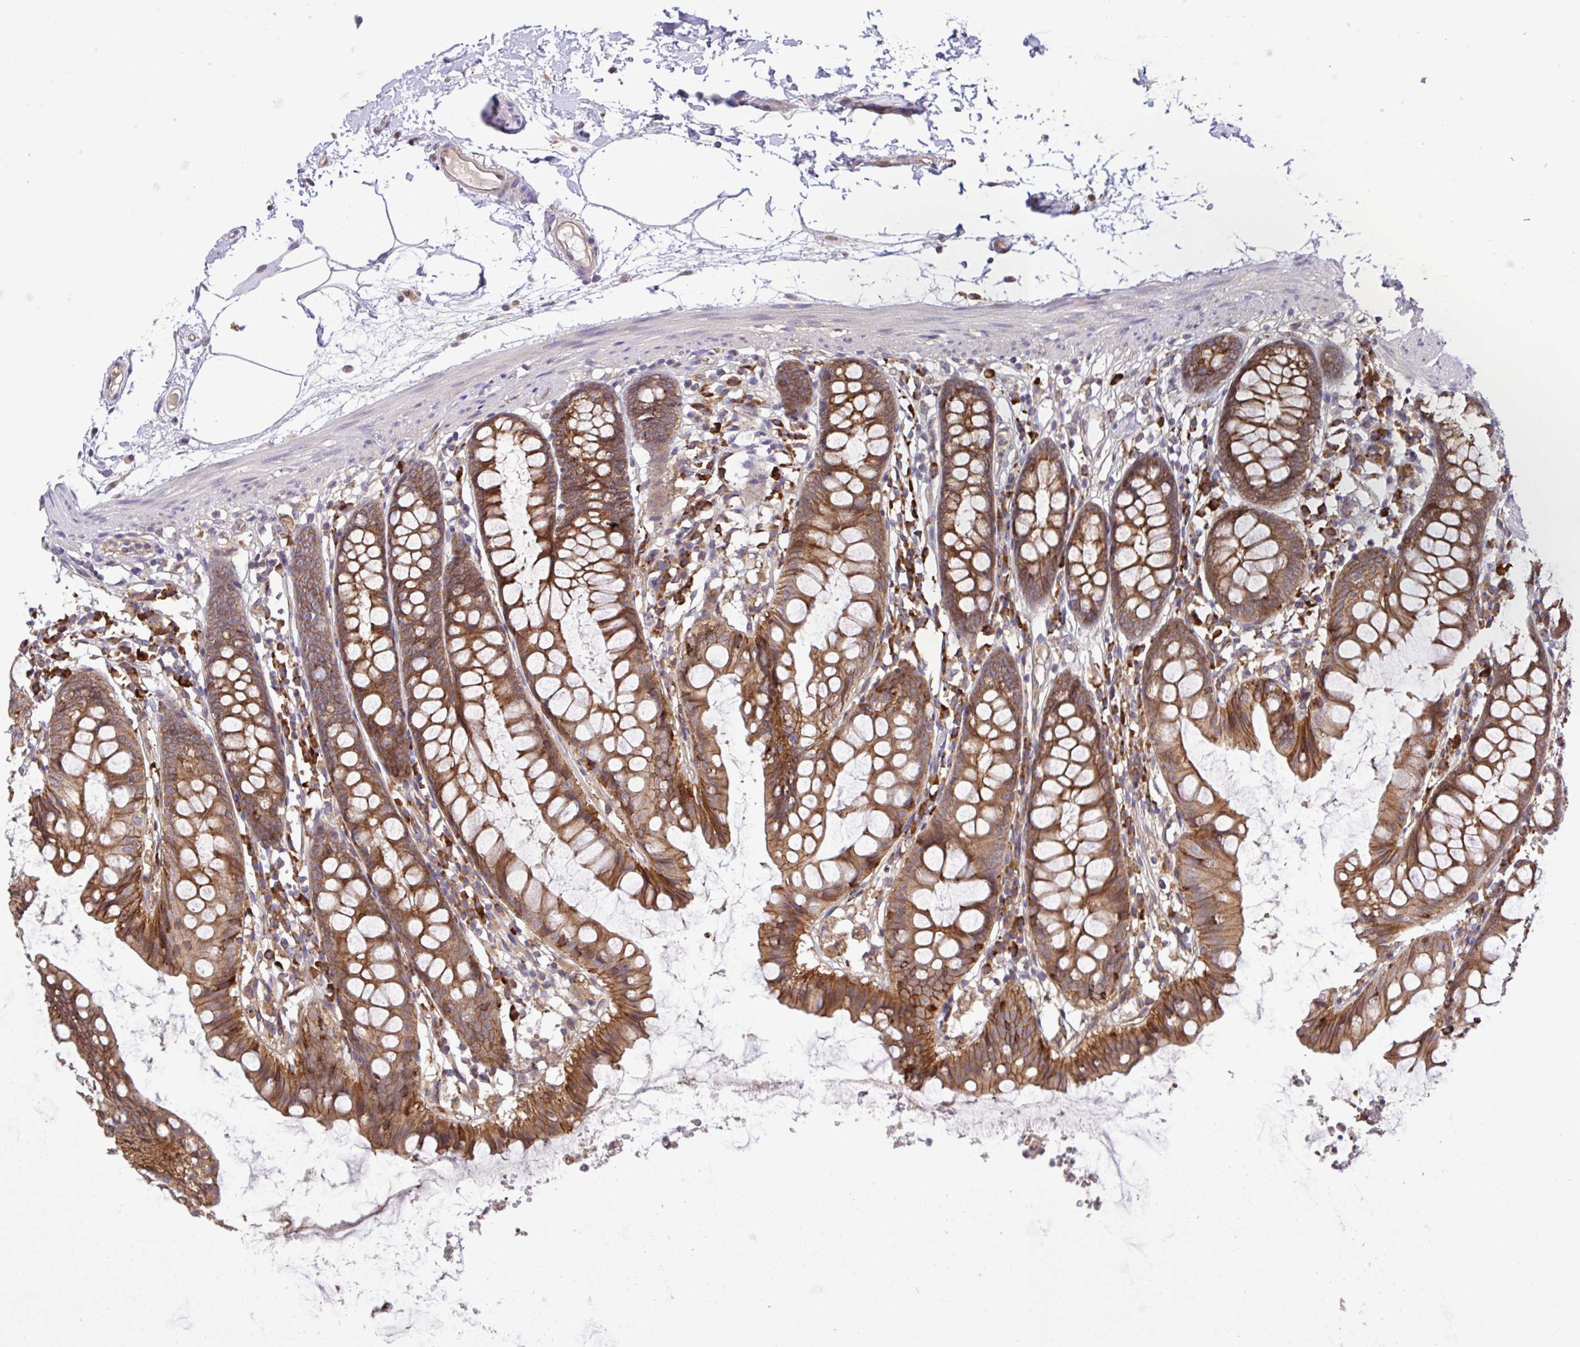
{"staining": {"intensity": "moderate", "quantity": "25%-75%", "location": "cytoplasmic/membranous"}, "tissue": "colon", "cell_type": "Endothelial cells", "image_type": "normal", "snomed": [{"axis": "morphology", "description": "Normal tissue, NOS"}, {"axis": "topography", "description": "Colon"}], "caption": "Immunohistochemistry (IHC) photomicrograph of unremarkable human colon stained for a protein (brown), which reveals medium levels of moderate cytoplasmic/membranous positivity in about 25%-75% of endothelial cells.", "gene": "INTS10", "patient": {"sex": "female", "age": 84}}